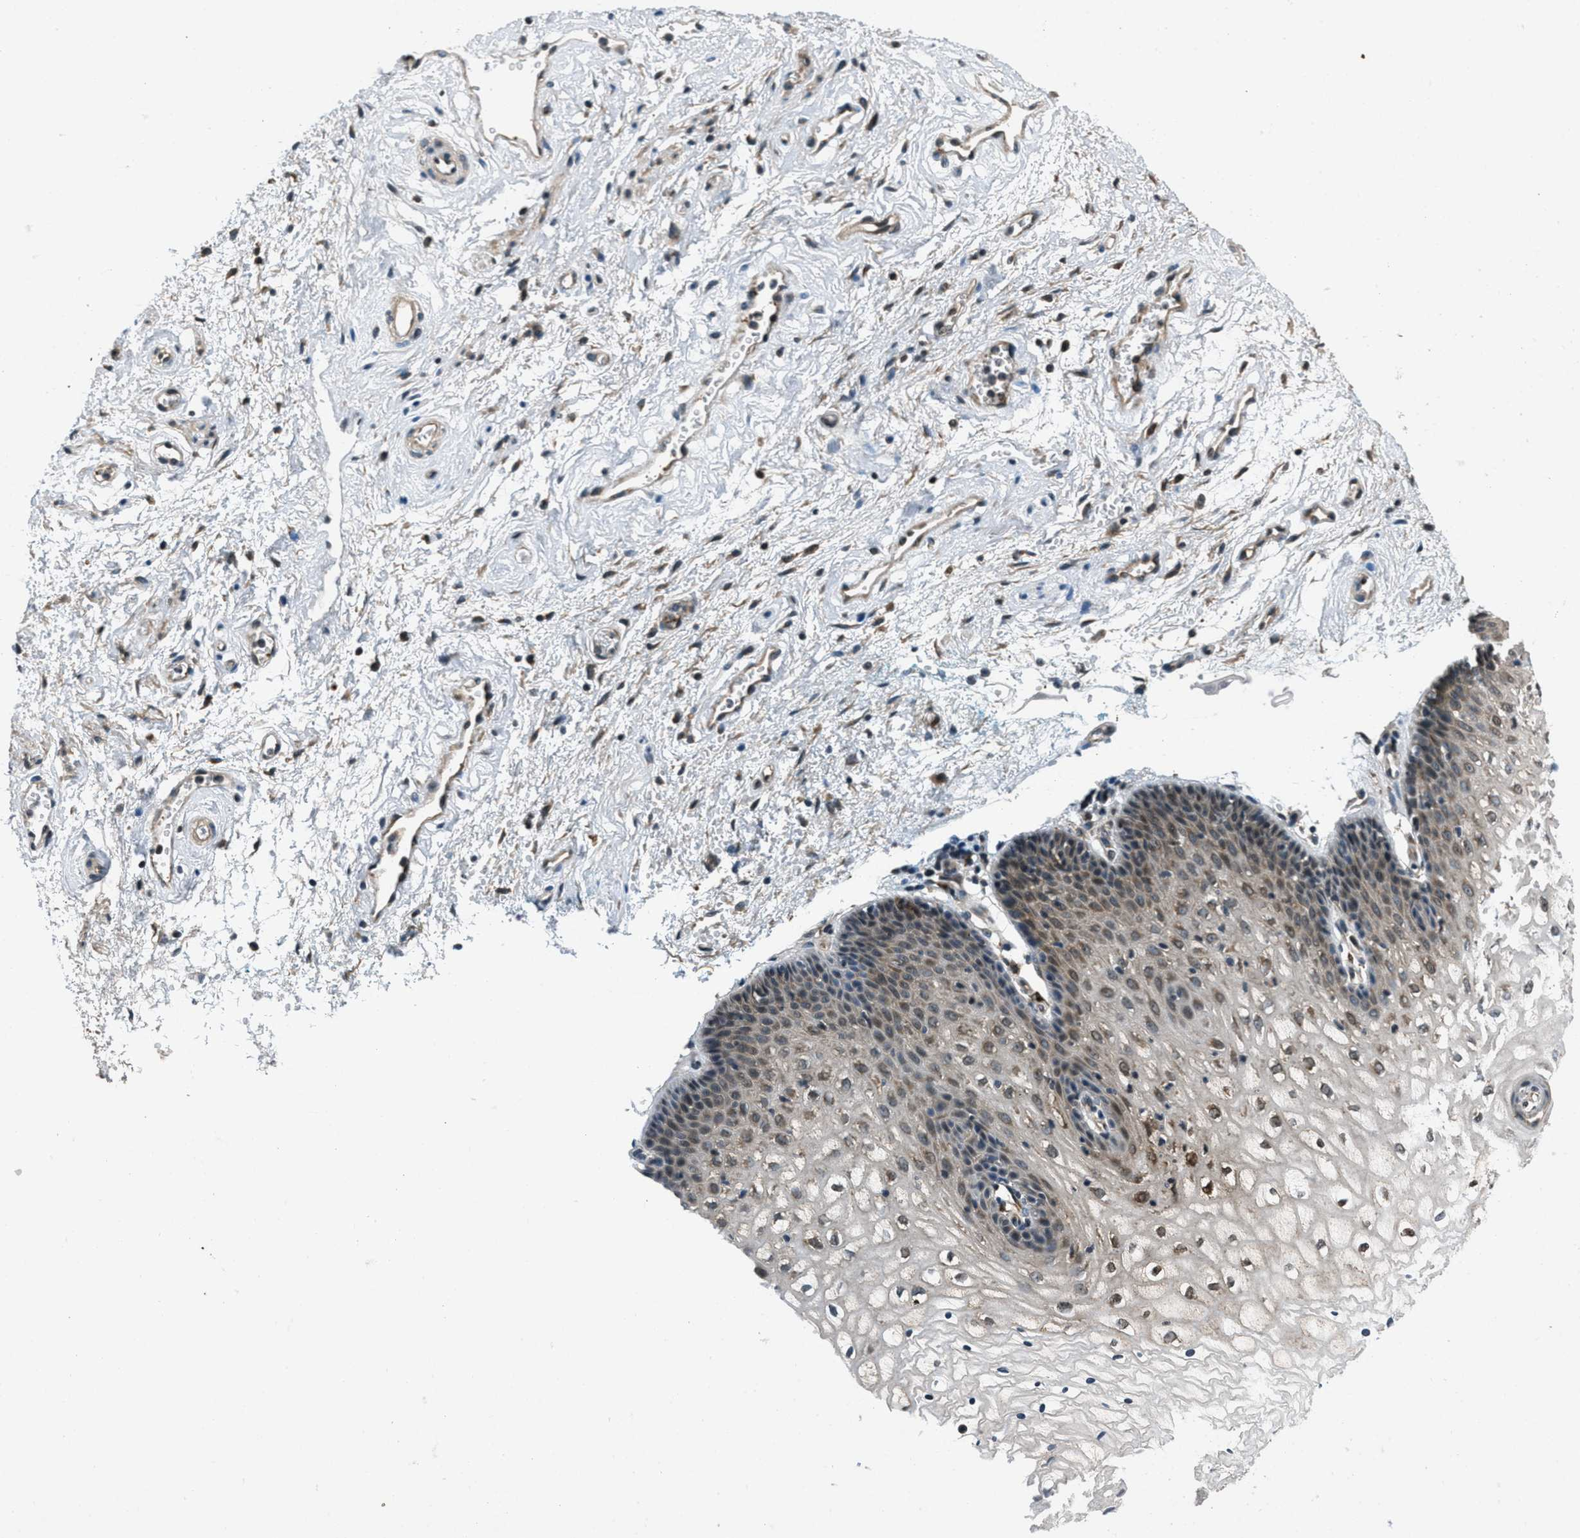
{"staining": {"intensity": "moderate", "quantity": "25%-75%", "location": "cytoplasmic/membranous,nuclear"}, "tissue": "vagina", "cell_type": "Squamous epithelial cells", "image_type": "normal", "snomed": [{"axis": "morphology", "description": "Normal tissue, NOS"}, {"axis": "topography", "description": "Vagina"}], "caption": "This photomicrograph displays normal vagina stained with immunohistochemistry to label a protein in brown. The cytoplasmic/membranous,nuclear of squamous epithelial cells show moderate positivity for the protein. Nuclei are counter-stained blue.", "gene": "EPSTI1", "patient": {"sex": "female", "age": 34}}